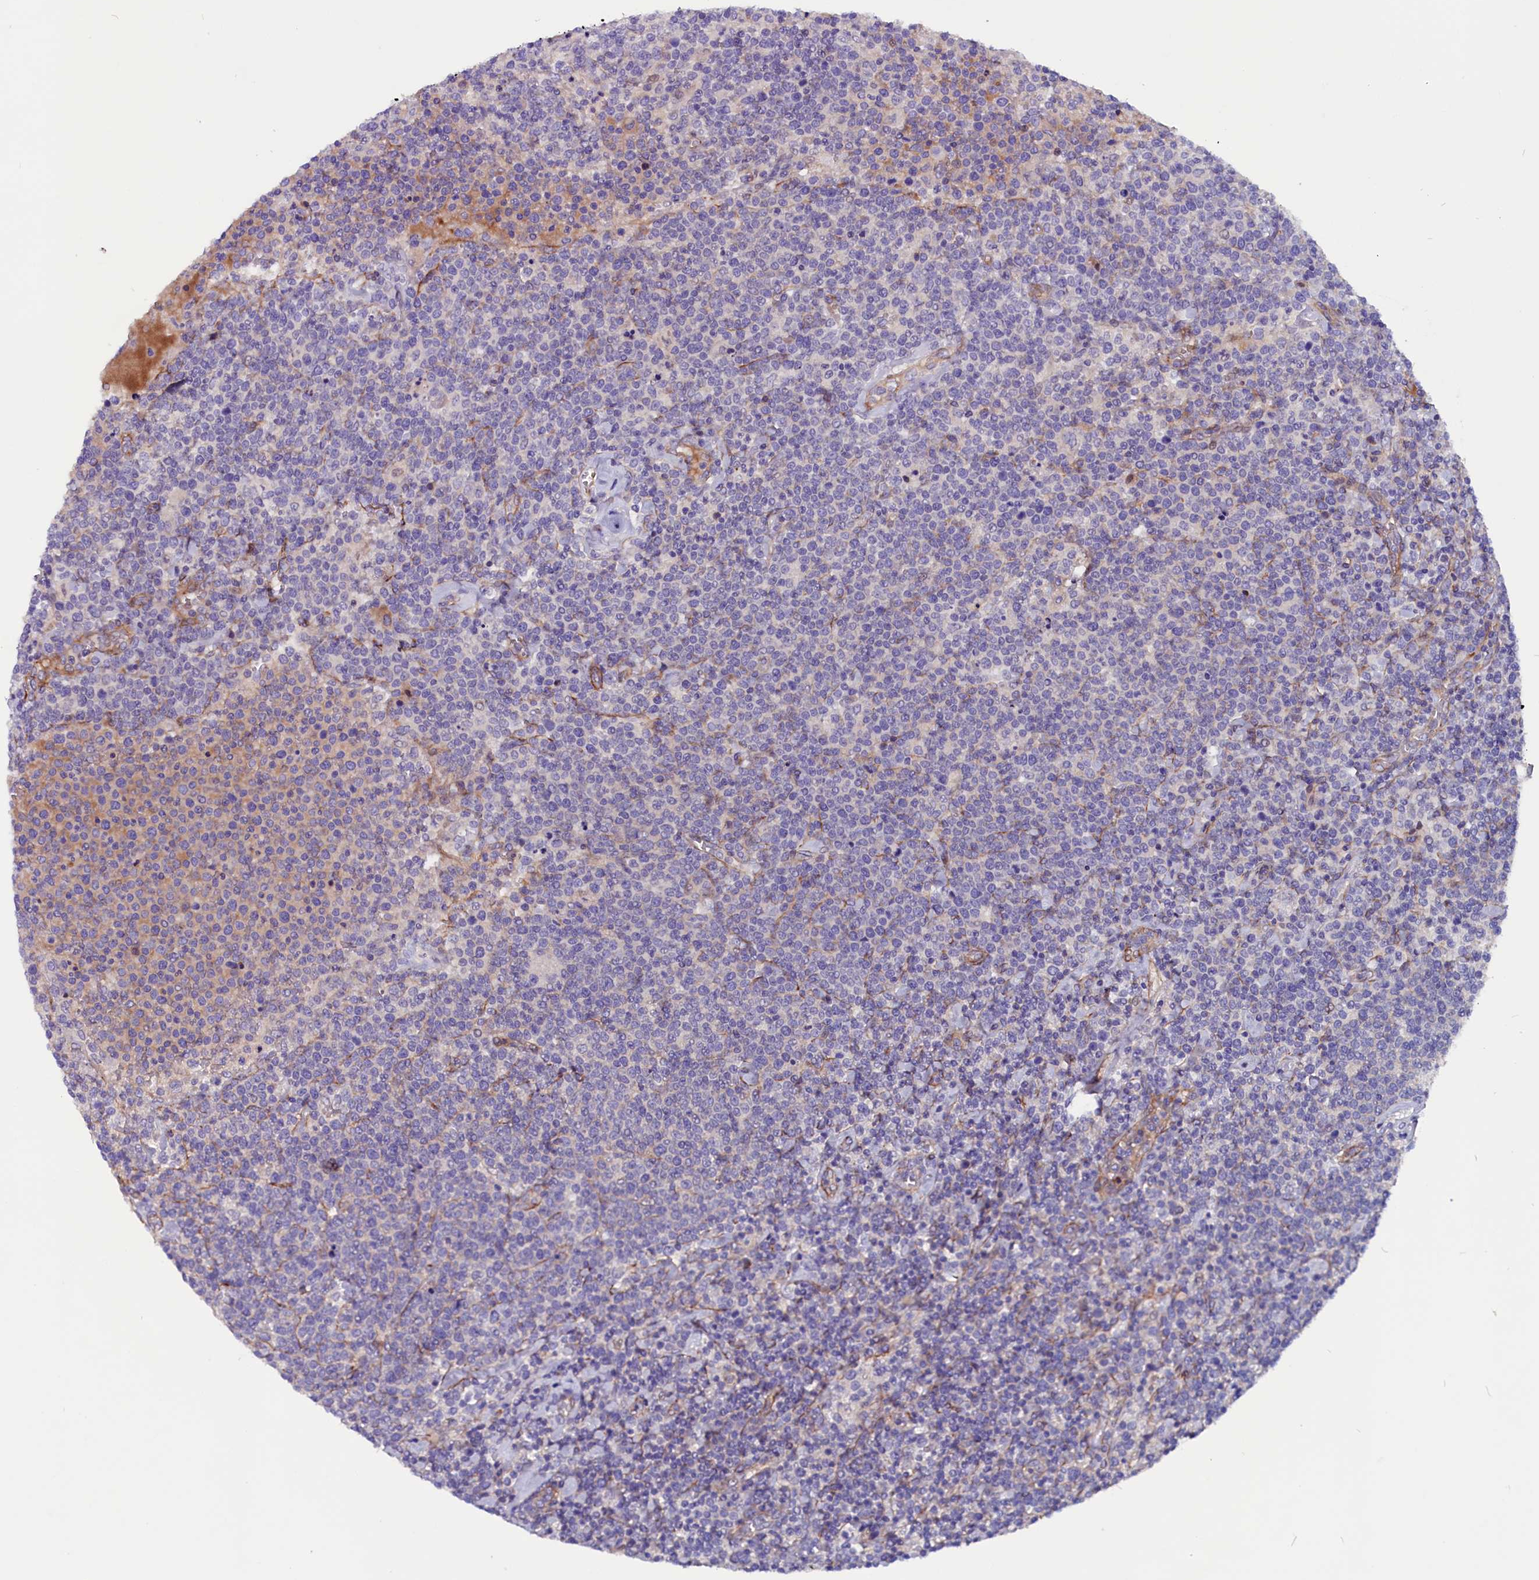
{"staining": {"intensity": "negative", "quantity": "none", "location": "none"}, "tissue": "lymphoma", "cell_type": "Tumor cells", "image_type": "cancer", "snomed": [{"axis": "morphology", "description": "Malignant lymphoma, non-Hodgkin's type, High grade"}, {"axis": "topography", "description": "Lymph node"}], "caption": "High power microscopy photomicrograph of an immunohistochemistry (IHC) histopathology image of lymphoma, revealing no significant staining in tumor cells. (Stains: DAB (3,3'-diaminobenzidine) IHC with hematoxylin counter stain, Microscopy: brightfield microscopy at high magnification).", "gene": "ZNF749", "patient": {"sex": "male", "age": 61}}